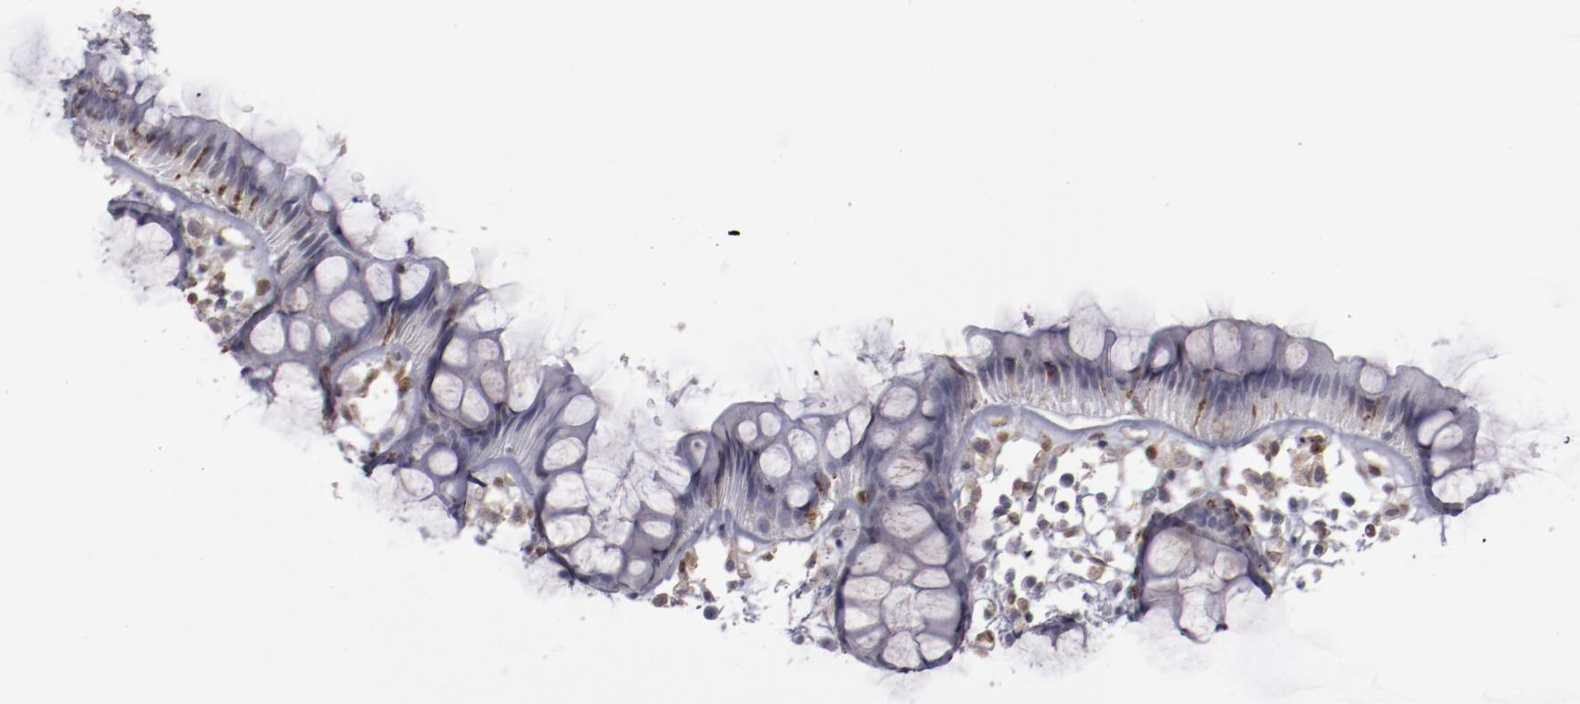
{"staining": {"intensity": "negative", "quantity": "none", "location": "none"}, "tissue": "rectum", "cell_type": "Glandular cells", "image_type": "normal", "snomed": [{"axis": "morphology", "description": "Normal tissue, NOS"}, {"axis": "topography", "description": "Rectum"}], "caption": "Glandular cells are negative for brown protein staining in benign rectum. (Immunohistochemistry (ihc), brightfield microscopy, high magnification).", "gene": "LEF1", "patient": {"sex": "female", "age": 66}}